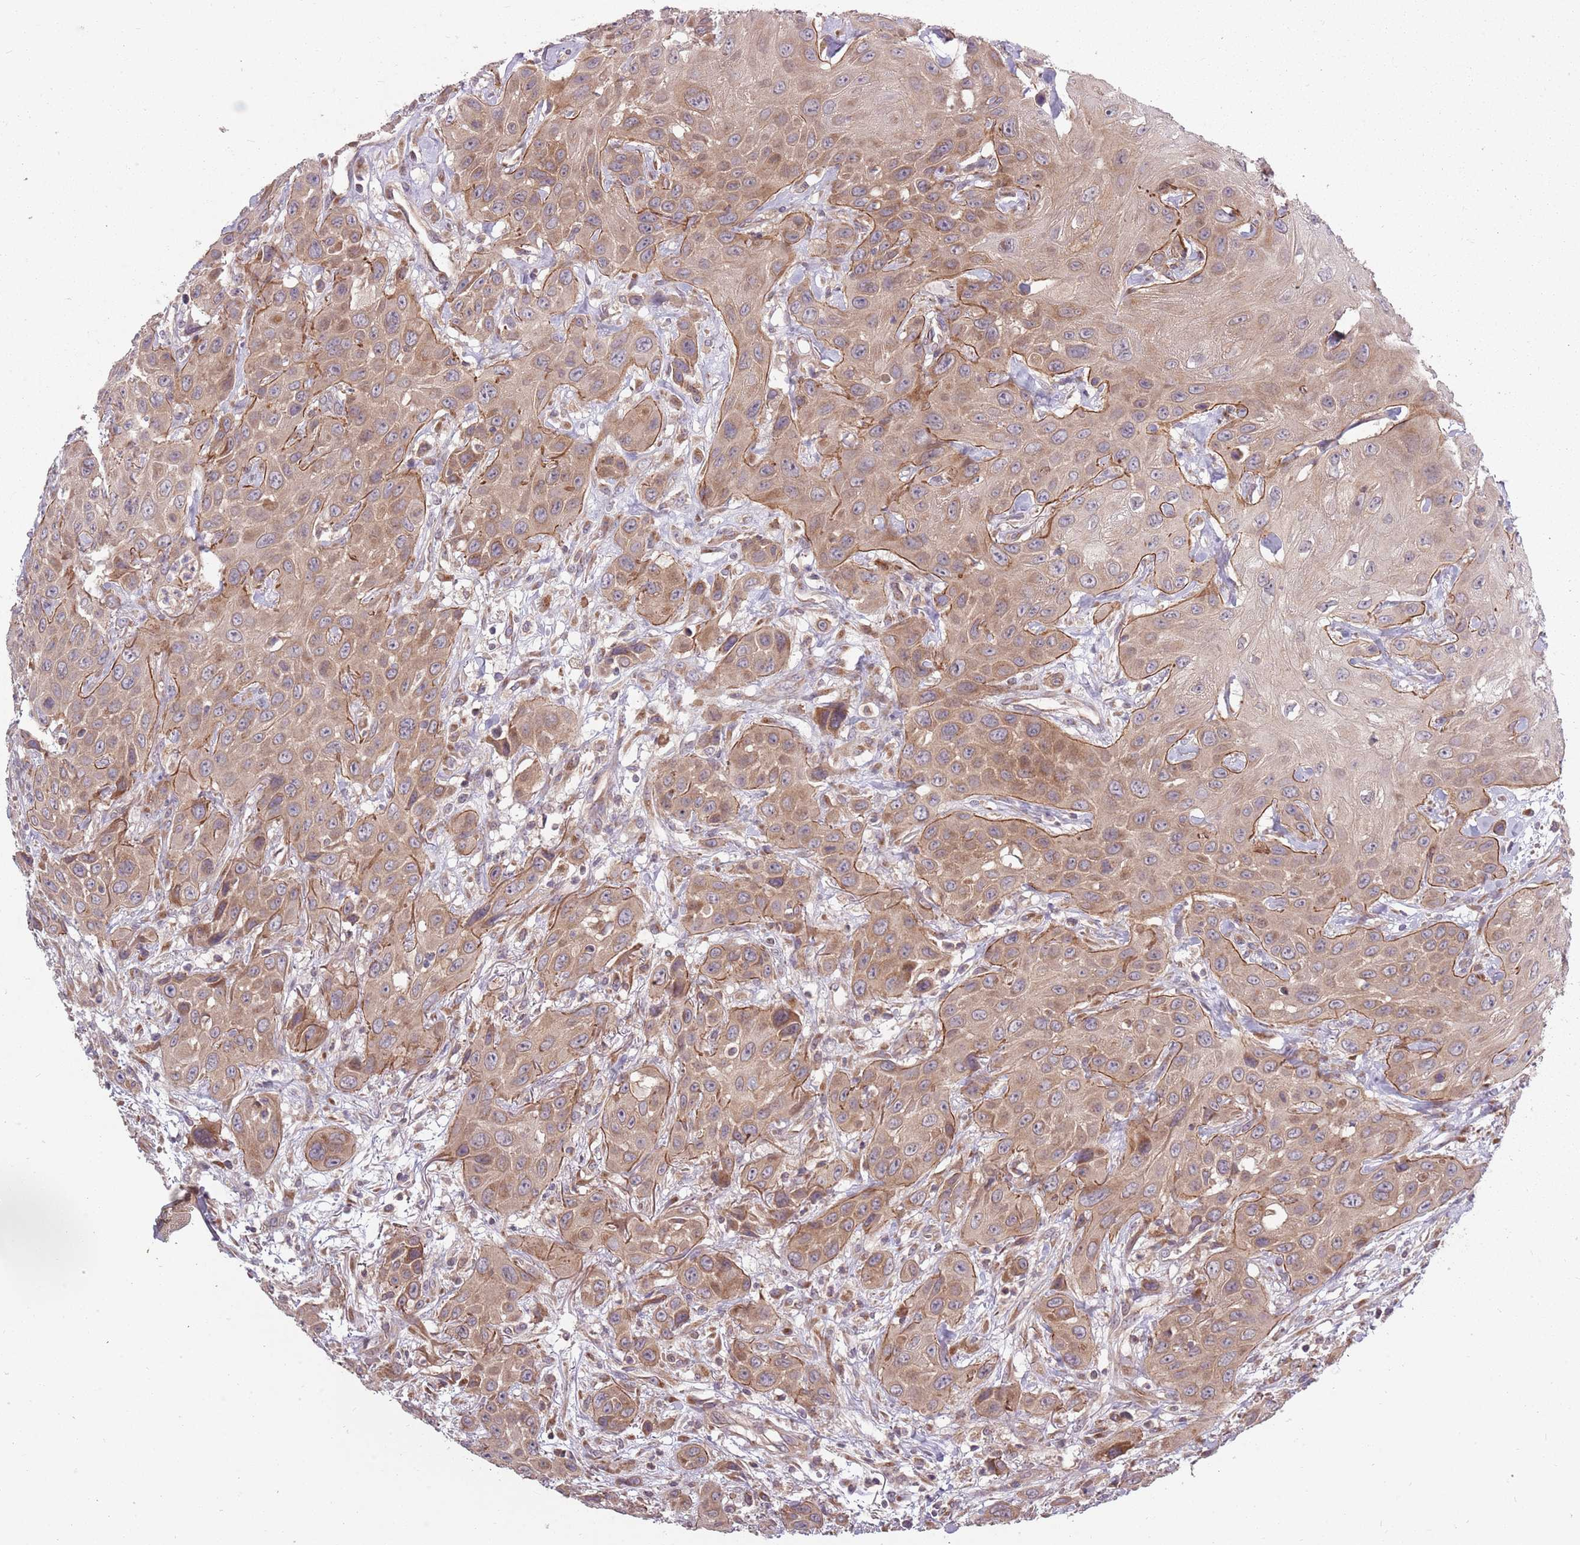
{"staining": {"intensity": "moderate", "quantity": ">75%", "location": "cytoplasmic/membranous"}, "tissue": "head and neck cancer", "cell_type": "Tumor cells", "image_type": "cancer", "snomed": [{"axis": "morphology", "description": "Squamous cell carcinoma, NOS"}, {"axis": "topography", "description": "Head-Neck"}], "caption": "Immunohistochemistry micrograph of neoplastic tissue: head and neck cancer stained using IHC demonstrates medium levels of moderate protein expression localized specifically in the cytoplasmic/membranous of tumor cells, appearing as a cytoplasmic/membranous brown color.", "gene": "PLD6", "patient": {"sex": "male", "age": 81}}